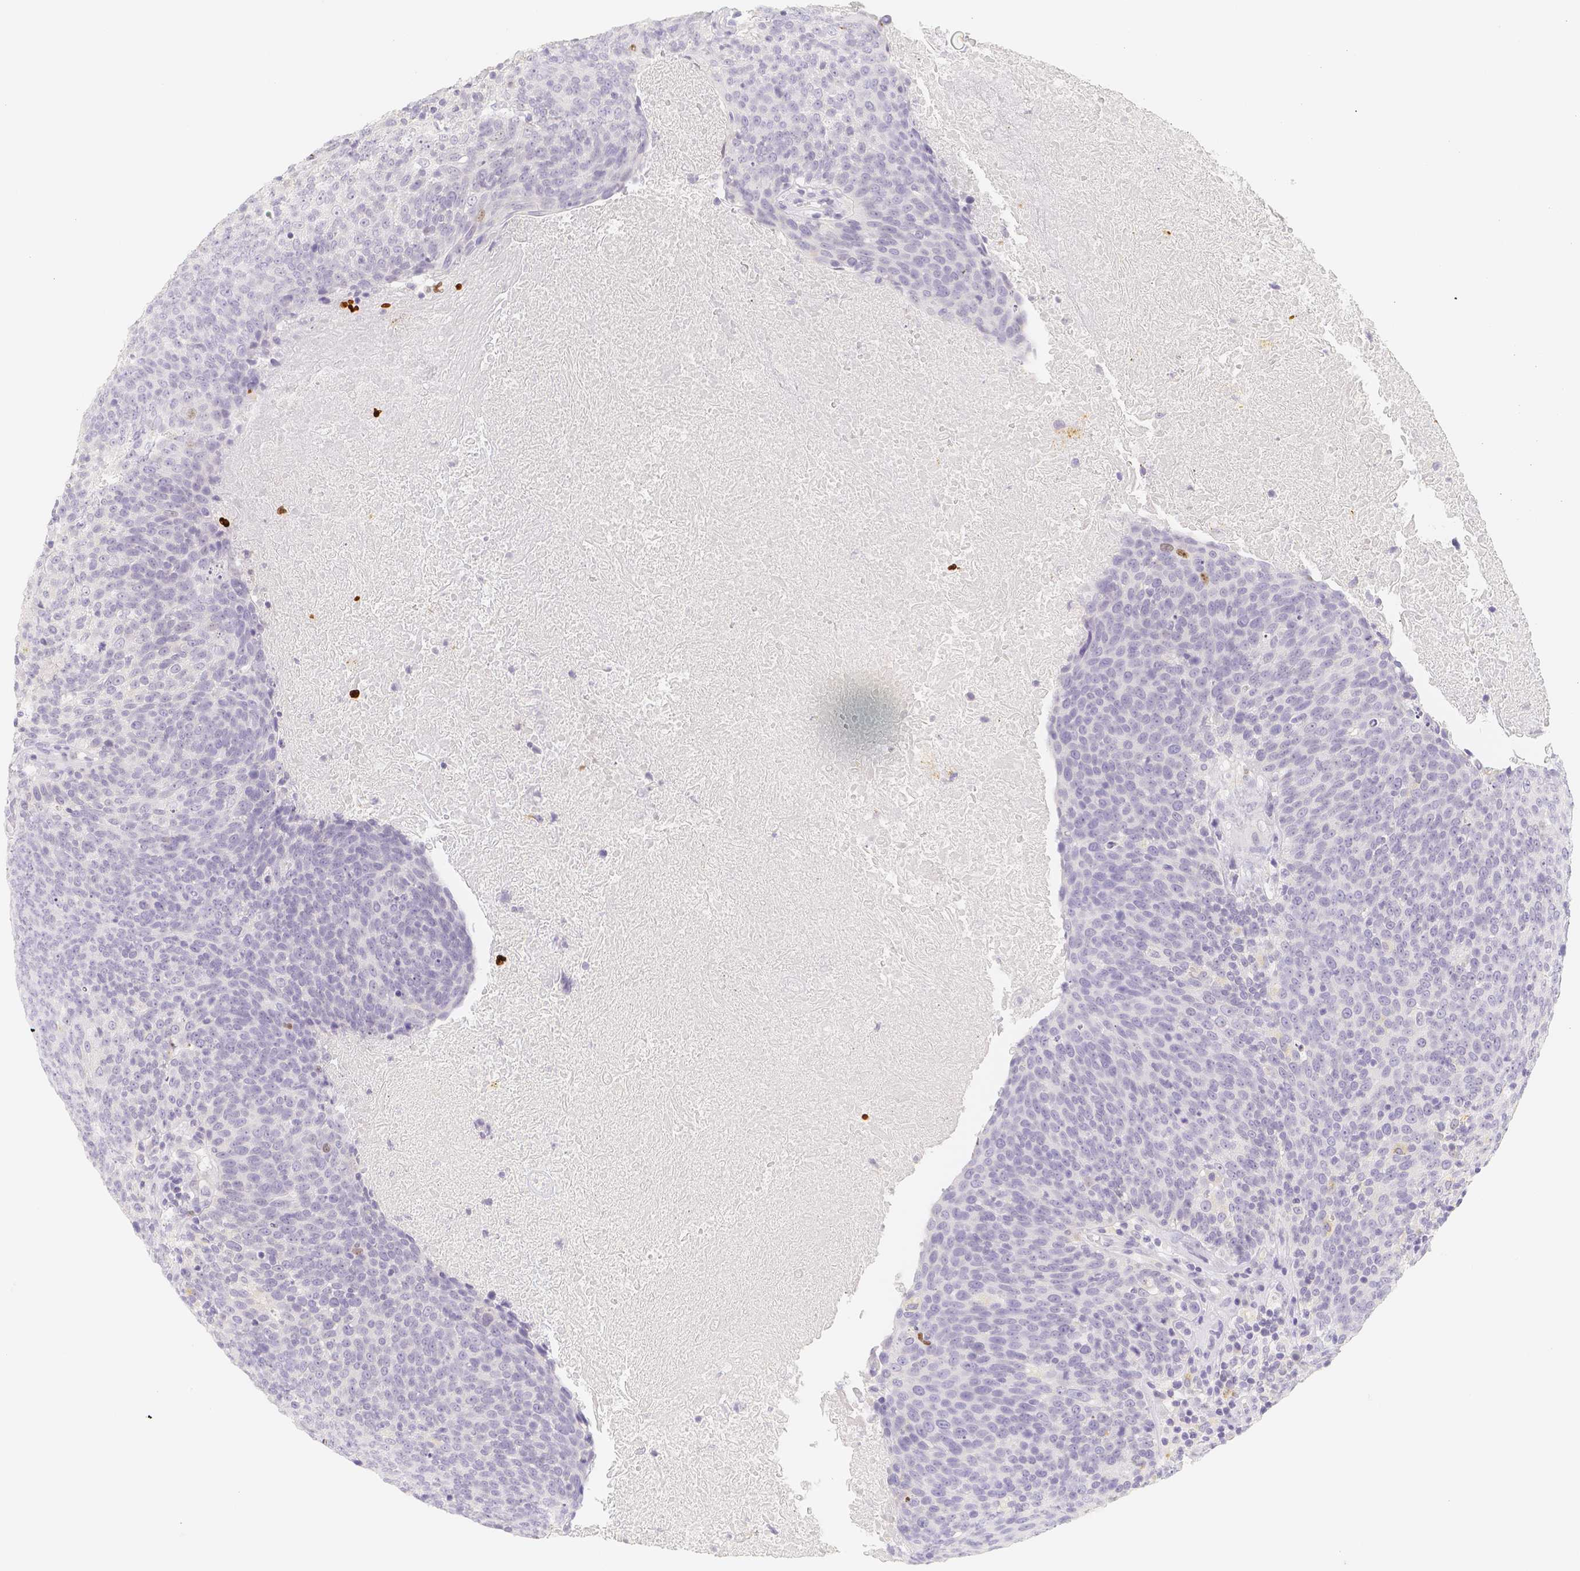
{"staining": {"intensity": "negative", "quantity": "none", "location": "none"}, "tissue": "head and neck cancer", "cell_type": "Tumor cells", "image_type": "cancer", "snomed": [{"axis": "morphology", "description": "Squamous cell carcinoma, NOS"}, {"axis": "morphology", "description": "Squamous cell carcinoma, metastatic, NOS"}, {"axis": "topography", "description": "Lymph node"}, {"axis": "topography", "description": "Head-Neck"}], "caption": "The histopathology image exhibits no staining of tumor cells in squamous cell carcinoma (head and neck).", "gene": "PADI4", "patient": {"sex": "male", "age": 62}}